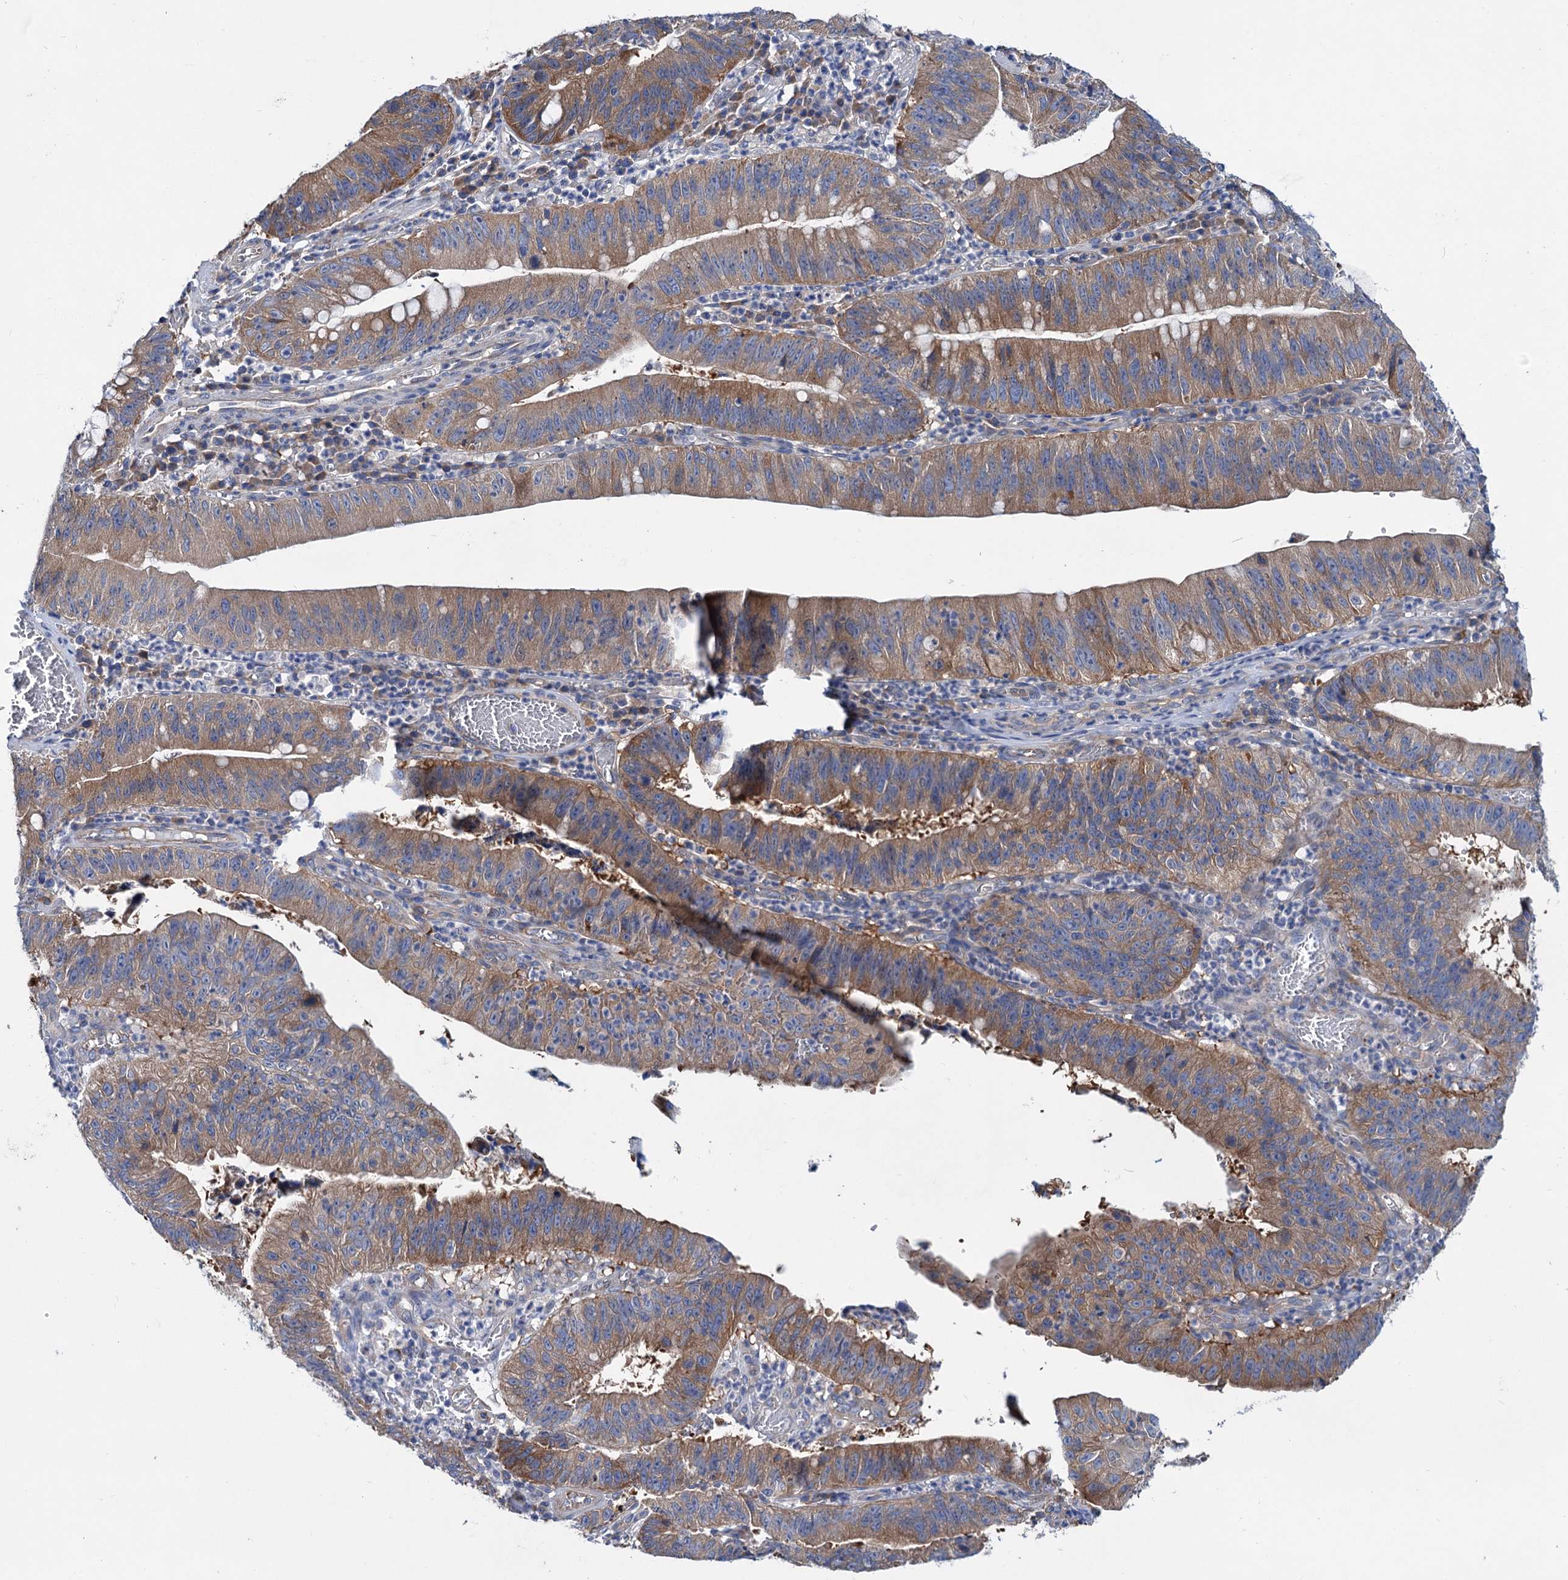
{"staining": {"intensity": "moderate", "quantity": ">75%", "location": "cytoplasmic/membranous"}, "tissue": "stomach cancer", "cell_type": "Tumor cells", "image_type": "cancer", "snomed": [{"axis": "morphology", "description": "Adenocarcinoma, NOS"}, {"axis": "topography", "description": "Stomach"}], "caption": "There is medium levels of moderate cytoplasmic/membranous positivity in tumor cells of stomach cancer (adenocarcinoma), as demonstrated by immunohistochemical staining (brown color).", "gene": "TRIM55", "patient": {"sex": "male", "age": 59}}